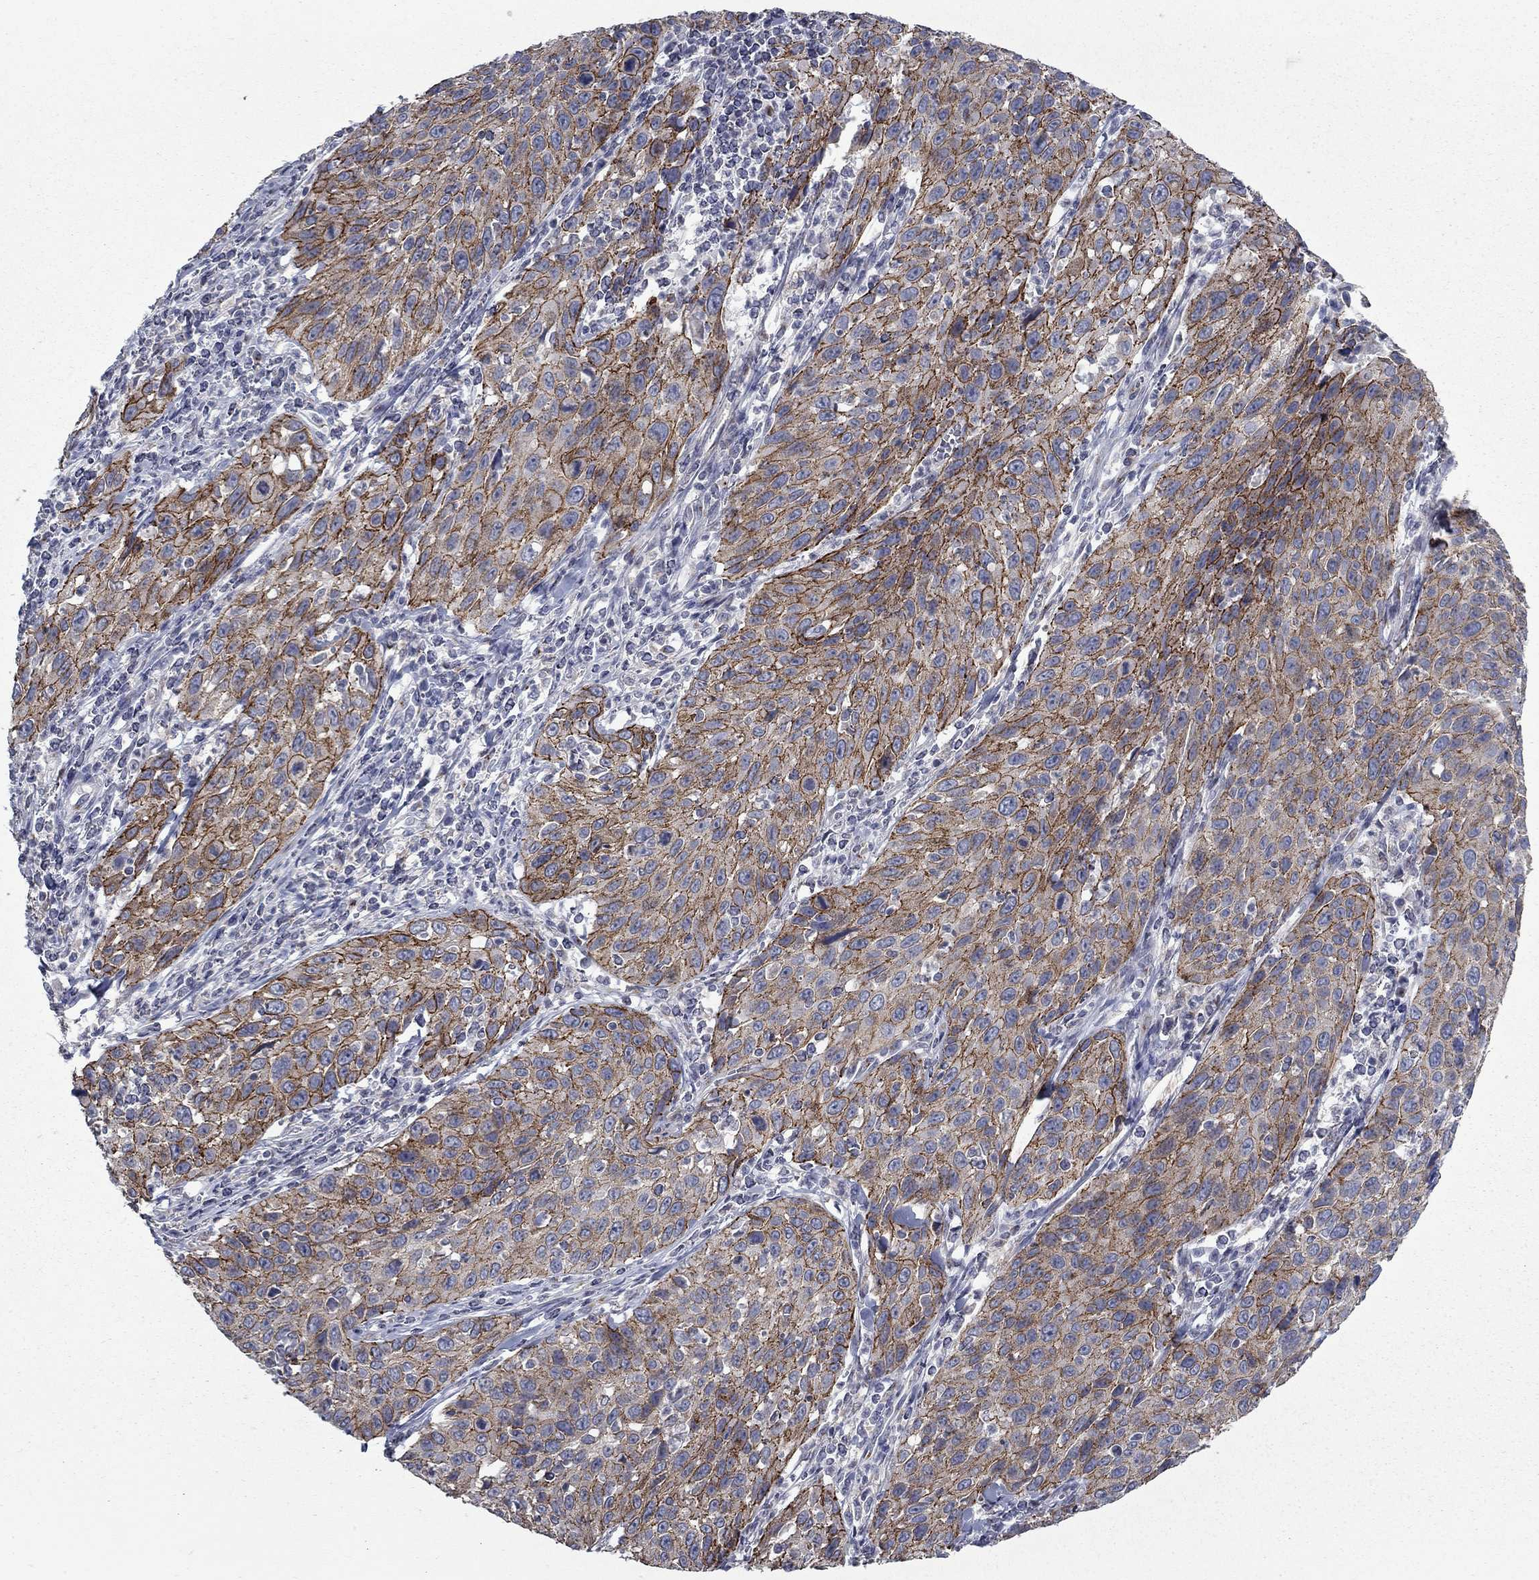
{"staining": {"intensity": "strong", "quantity": ">75%", "location": "cytoplasmic/membranous"}, "tissue": "cervical cancer", "cell_type": "Tumor cells", "image_type": "cancer", "snomed": [{"axis": "morphology", "description": "Squamous cell carcinoma, NOS"}, {"axis": "topography", "description": "Cervix"}], "caption": "Protein expression analysis of squamous cell carcinoma (cervical) exhibits strong cytoplasmic/membranous expression in approximately >75% of tumor cells.", "gene": "KIAA0319L", "patient": {"sex": "female", "age": 26}}